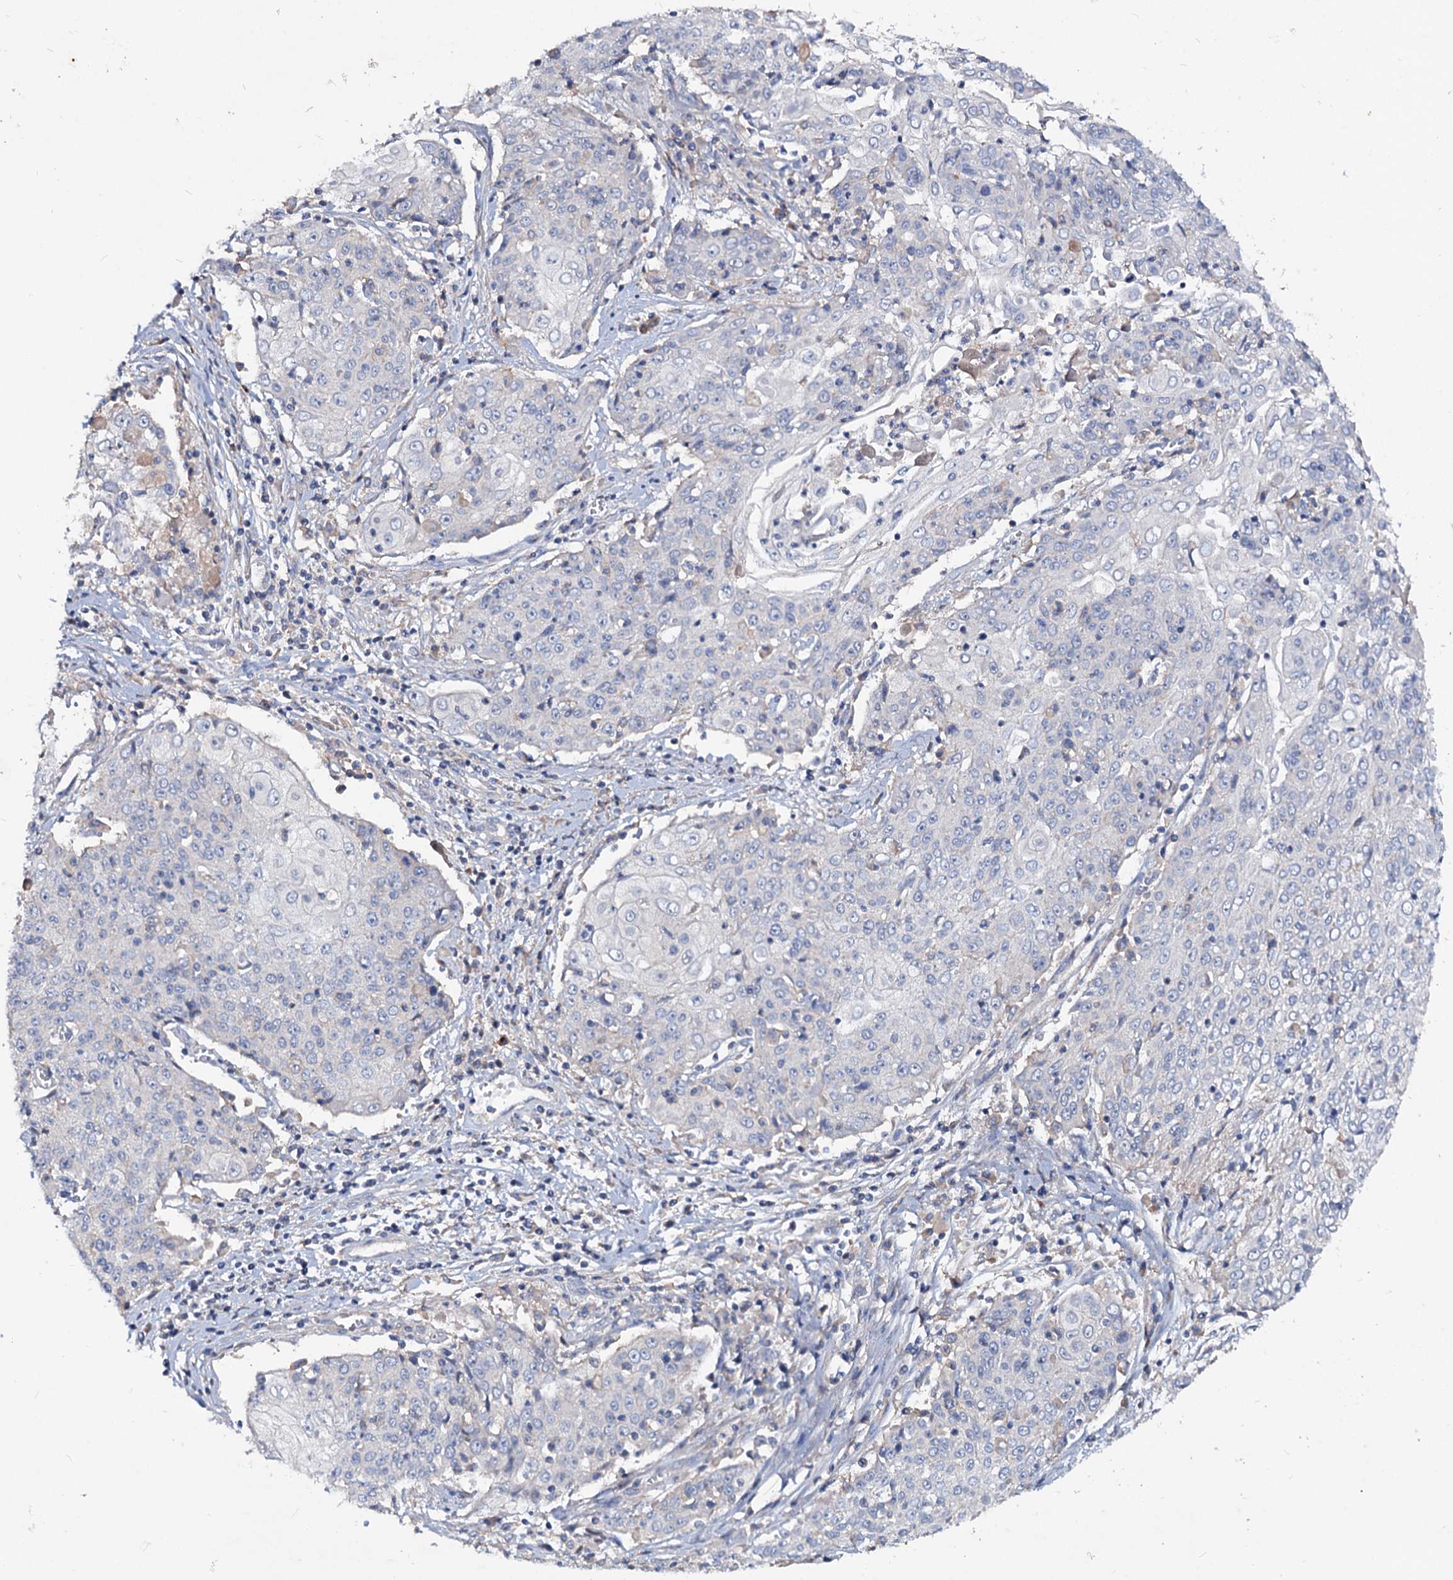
{"staining": {"intensity": "negative", "quantity": "none", "location": "none"}, "tissue": "cervical cancer", "cell_type": "Tumor cells", "image_type": "cancer", "snomed": [{"axis": "morphology", "description": "Squamous cell carcinoma, NOS"}, {"axis": "topography", "description": "Cervix"}], "caption": "Cervical cancer was stained to show a protein in brown. There is no significant positivity in tumor cells.", "gene": "ACY3", "patient": {"sex": "female", "age": 48}}